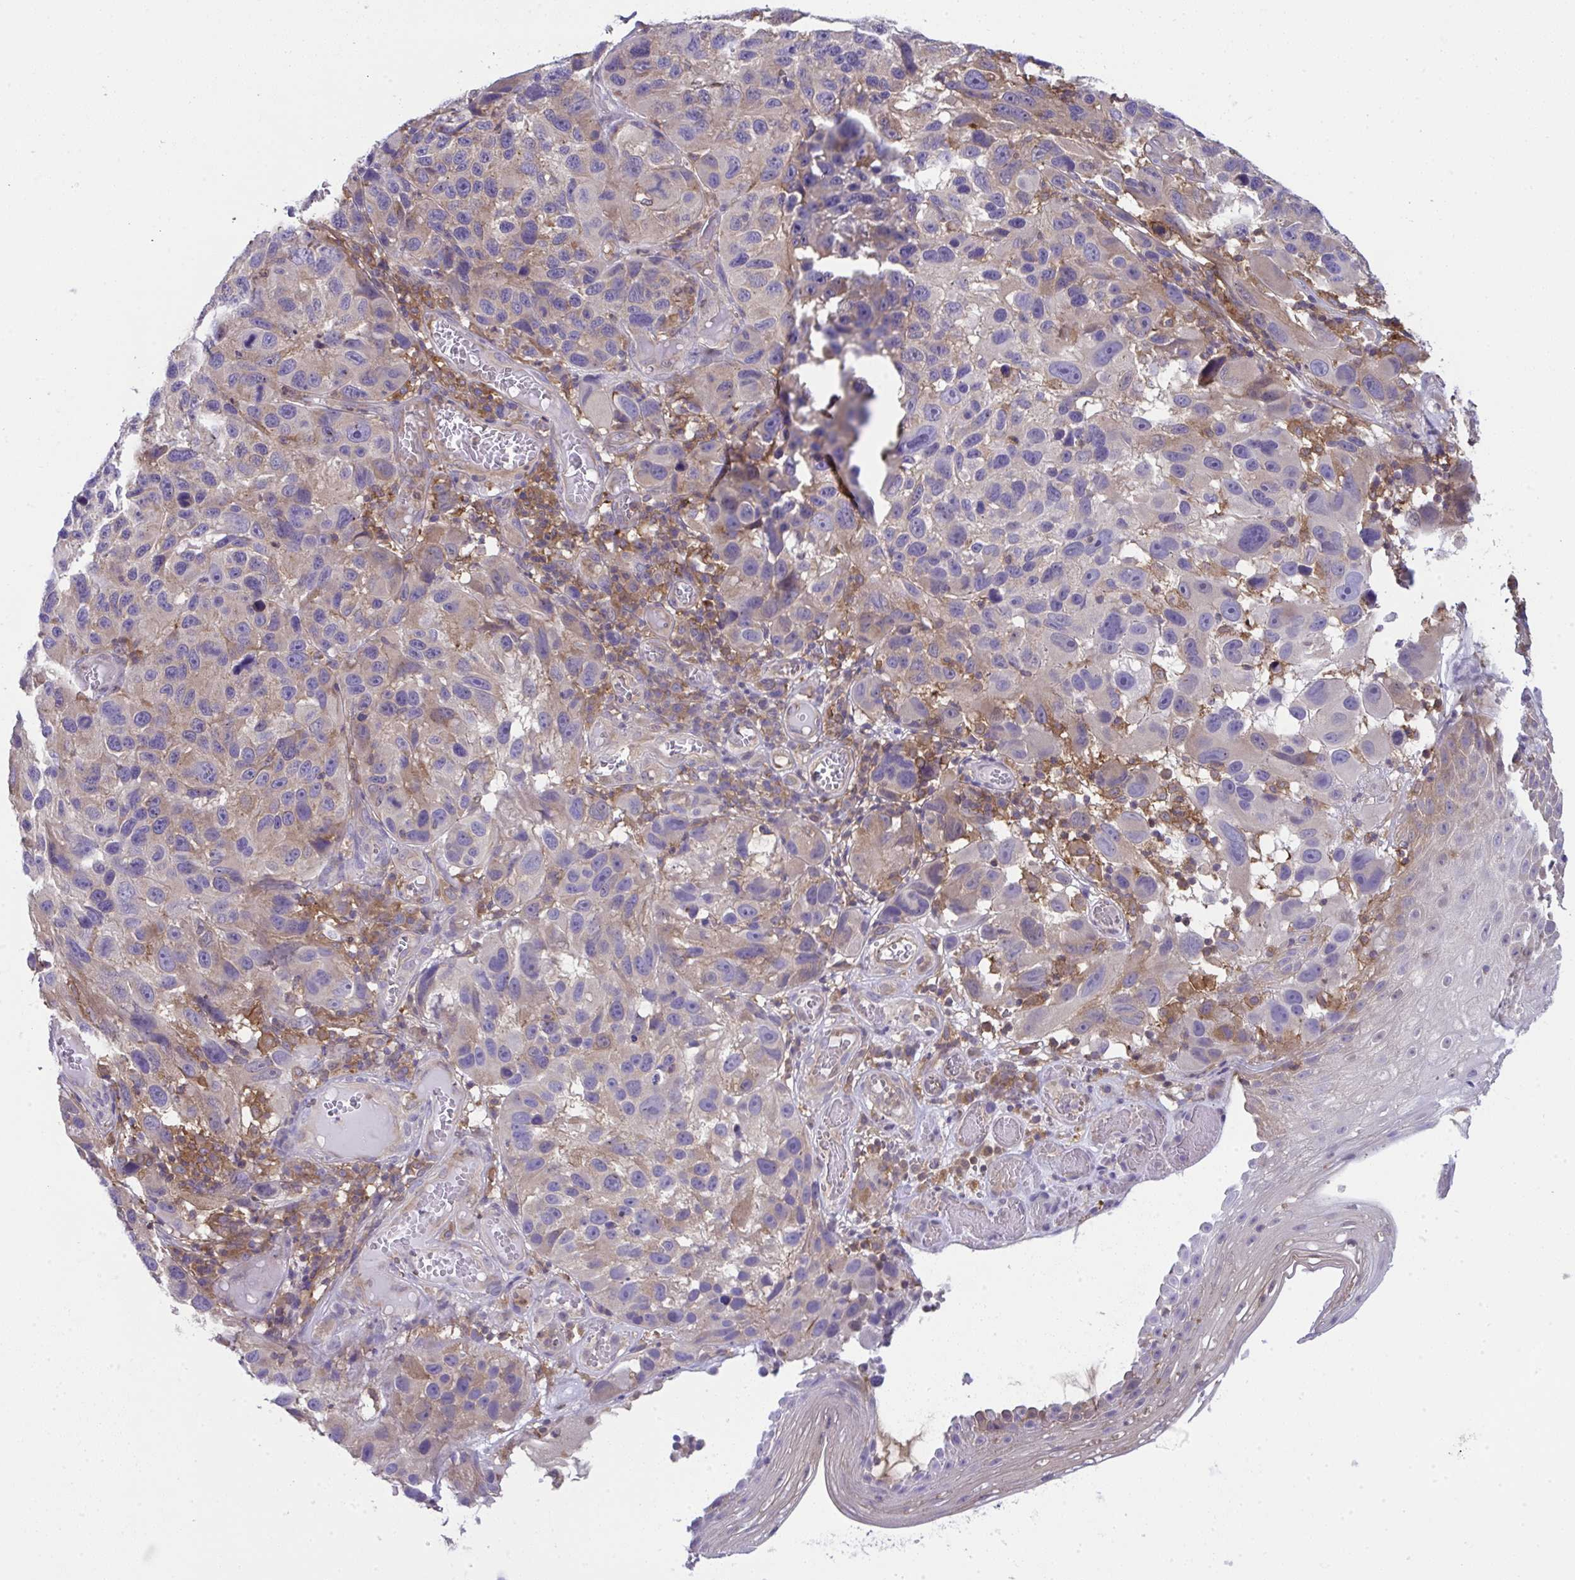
{"staining": {"intensity": "weak", "quantity": "25%-75%", "location": "cytoplasmic/membranous"}, "tissue": "melanoma", "cell_type": "Tumor cells", "image_type": "cancer", "snomed": [{"axis": "morphology", "description": "Malignant melanoma, NOS"}, {"axis": "topography", "description": "Skin"}], "caption": "The immunohistochemical stain labels weak cytoplasmic/membranous expression in tumor cells of melanoma tissue. The protein of interest is stained brown, and the nuclei are stained in blue (DAB (3,3'-diaminobenzidine) IHC with brightfield microscopy, high magnification).", "gene": "ALDH16A1", "patient": {"sex": "male", "age": 53}}